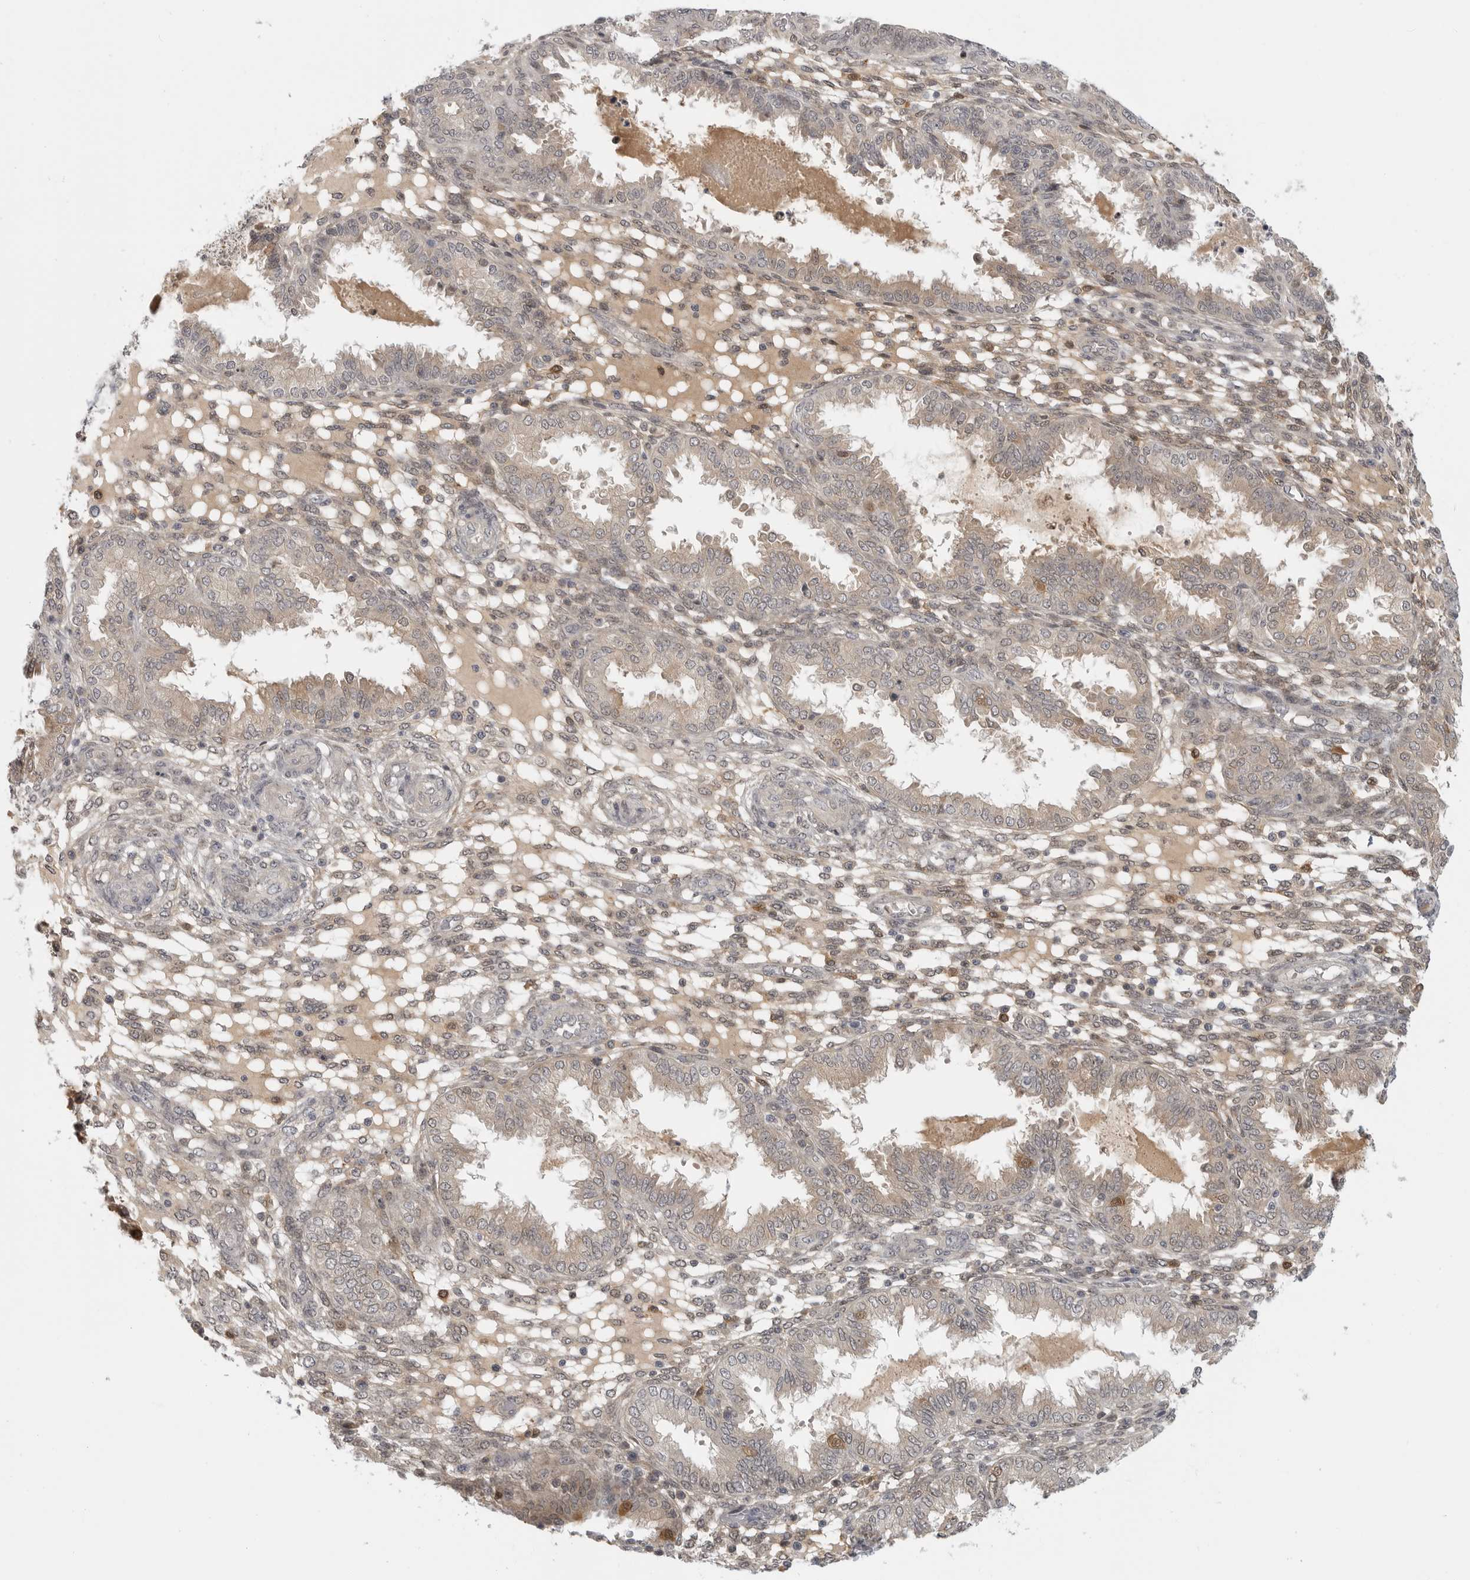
{"staining": {"intensity": "weak", "quantity": "25%-75%", "location": "cytoplasmic/membranous,nuclear"}, "tissue": "endometrium", "cell_type": "Cells in endometrial stroma", "image_type": "normal", "snomed": [{"axis": "morphology", "description": "Normal tissue, NOS"}, {"axis": "topography", "description": "Endometrium"}], "caption": "Immunohistochemical staining of benign endometrium displays weak cytoplasmic/membranous,nuclear protein expression in approximately 25%-75% of cells in endometrial stroma.", "gene": "CTIF", "patient": {"sex": "female", "age": 33}}